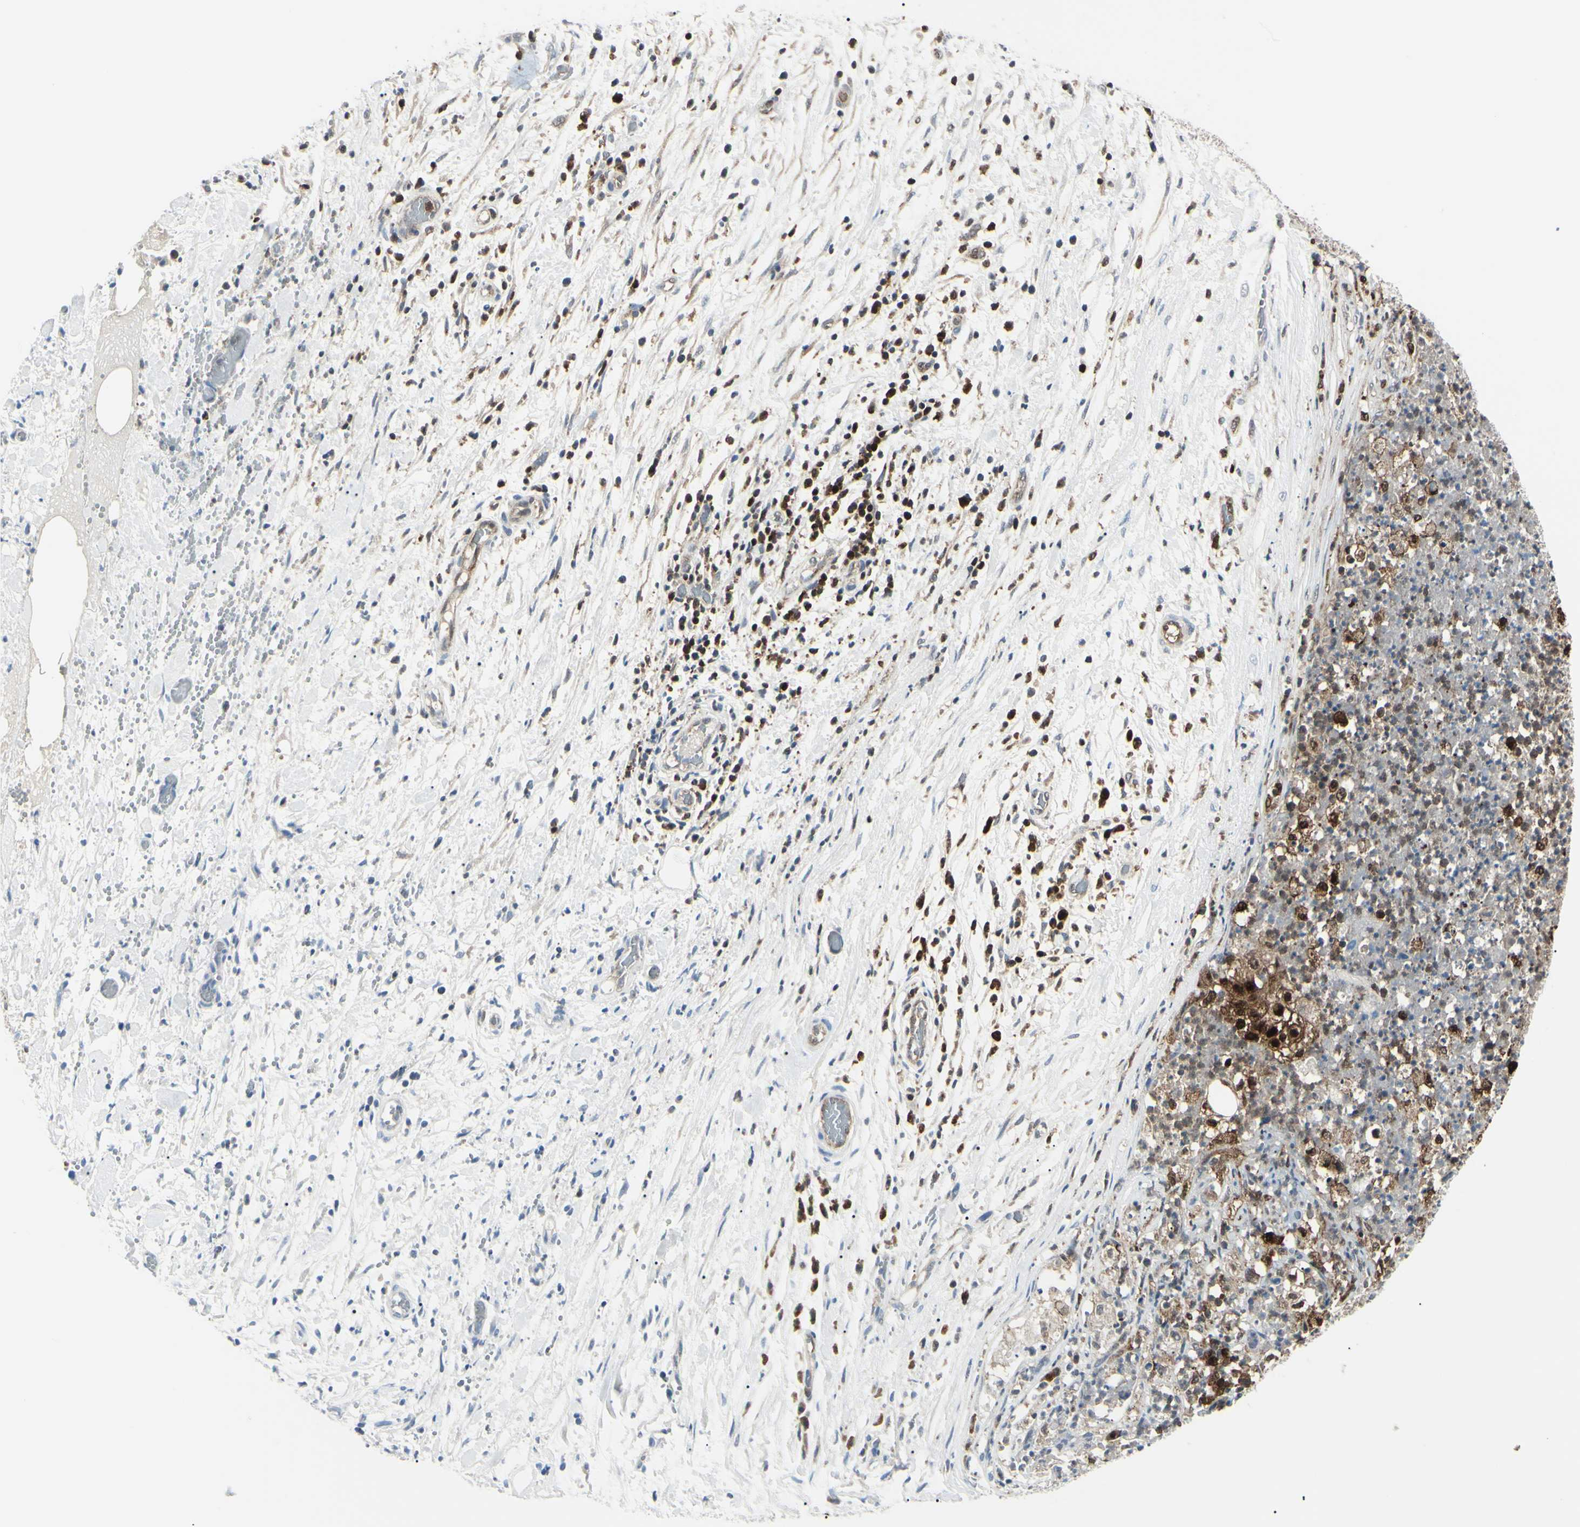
{"staining": {"intensity": "strong", "quantity": ">75%", "location": "cytoplasmic/membranous,nuclear"}, "tissue": "lung cancer", "cell_type": "Tumor cells", "image_type": "cancer", "snomed": [{"axis": "morphology", "description": "Inflammation, NOS"}, {"axis": "morphology", "description": "Squamous cell carcinoma, NOS"}, {"axis": "topography", "description": "Lymph node"}, {"axis": "topography", "description": "Soft tissue"}, {"axis": "topography", "description": "Lung"}], "caption": "Immunohistochemical staining of lung cancer (squamous cell carcinoma) demonstrates high levels of strong cytoplasmic/membranous and nuclear protein expression in about >75% of tumor cells.", "gene": "PGK1", "patient": {"sex": "male", "age": 66}}